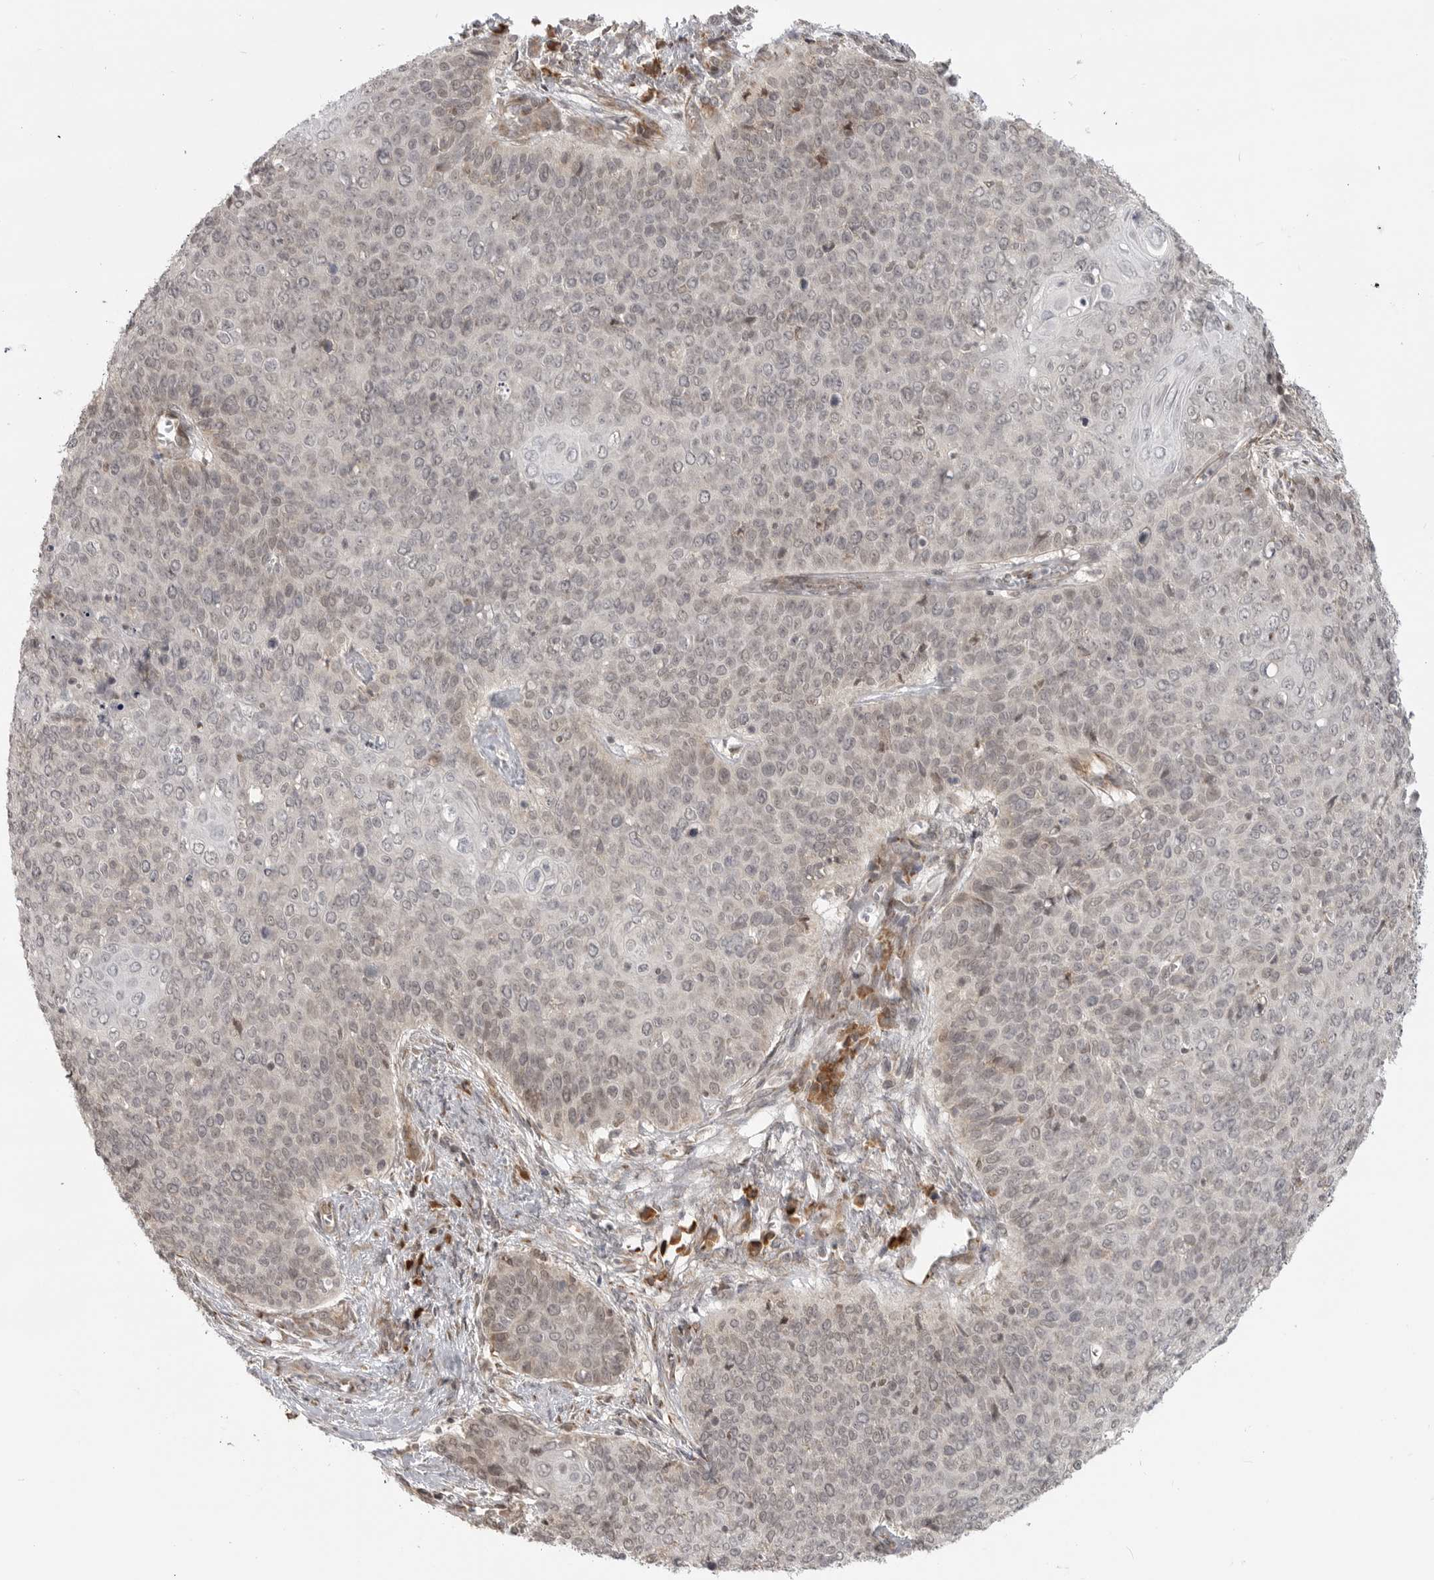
{"staining": {"intensity": "negative", "quantity": "none", "location": "none"}, "tissue": "cervical cancer", "cell_type": "Tumor cells", "image_type": "cancer", "snomed": [{"axis": "morphology", "description": "Squamous cell carcinoma, NOS"}, {"axis": "topography", "description": "Cervix"}], "caption": "An immunohistochemistry (IHC) histopathology image of squamous cell carcinoma (cervical) is shown. There is no staining in tumor cells of squamous cell carcinoma (cervical).", "gene": "CEP295NL", "patient": {"sex": "female", "age": 39}}